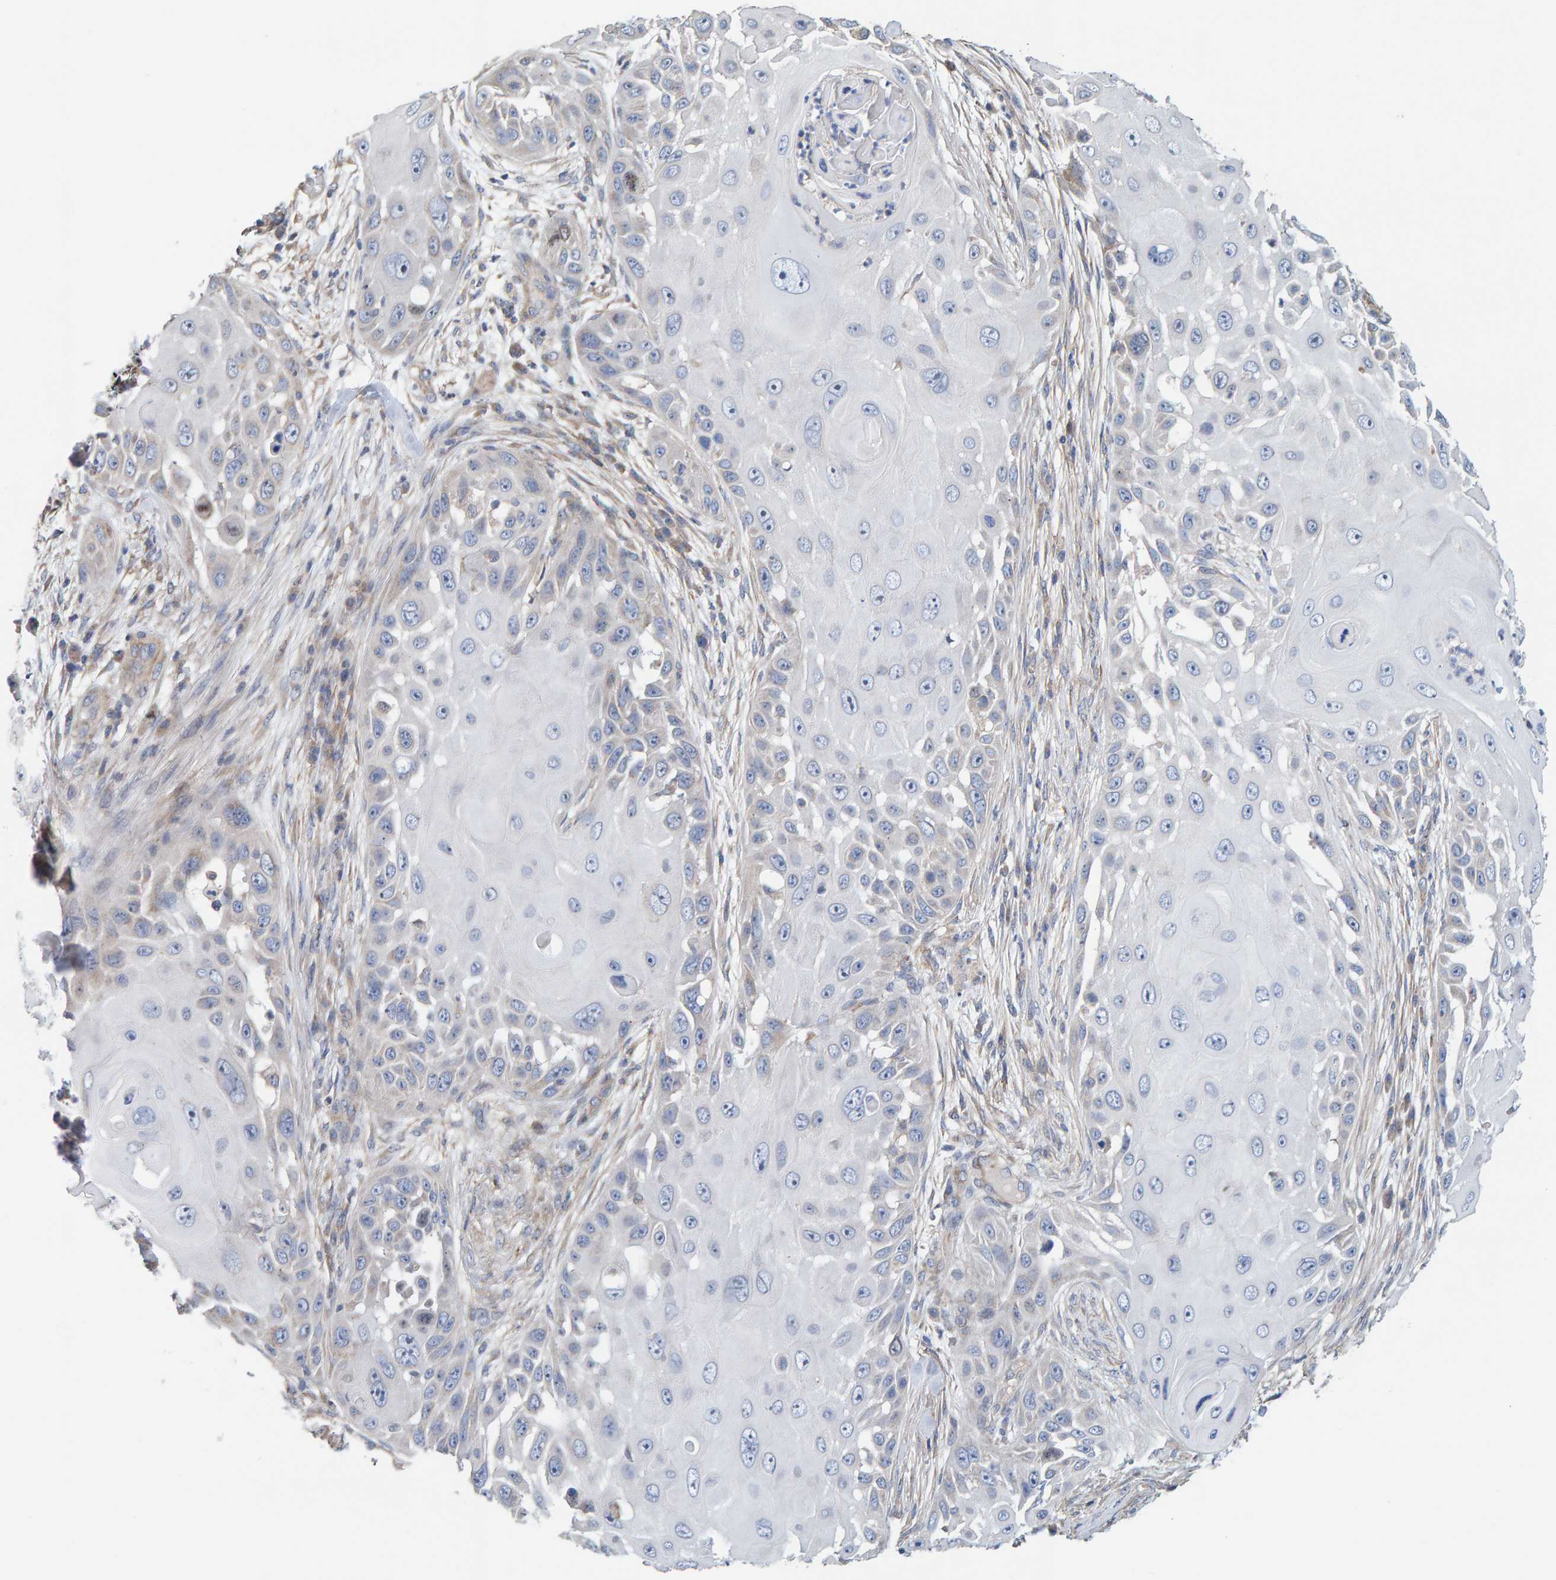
{"staining": {"intensity": "negative", "quantity": "none", "location": "none"}, "tissue": "skin cancer", "cell_type": "Tumor cells", "image_type": "cancer", "snomed": [{"axis": "morphology", "description": "Squamous cell carcinoma, NOS"}, {"axis": "topography", "description": "Skin"}], "caption": "Skin cancer was stained to show a protein in brown. There is no significant staining in tumor cells. The staining is performed using DAB brown chromogen with nuclei counter-stained in using hematoxylin.", "gene": "RGP1", "patient": {"sex": "female", "age": 44}}